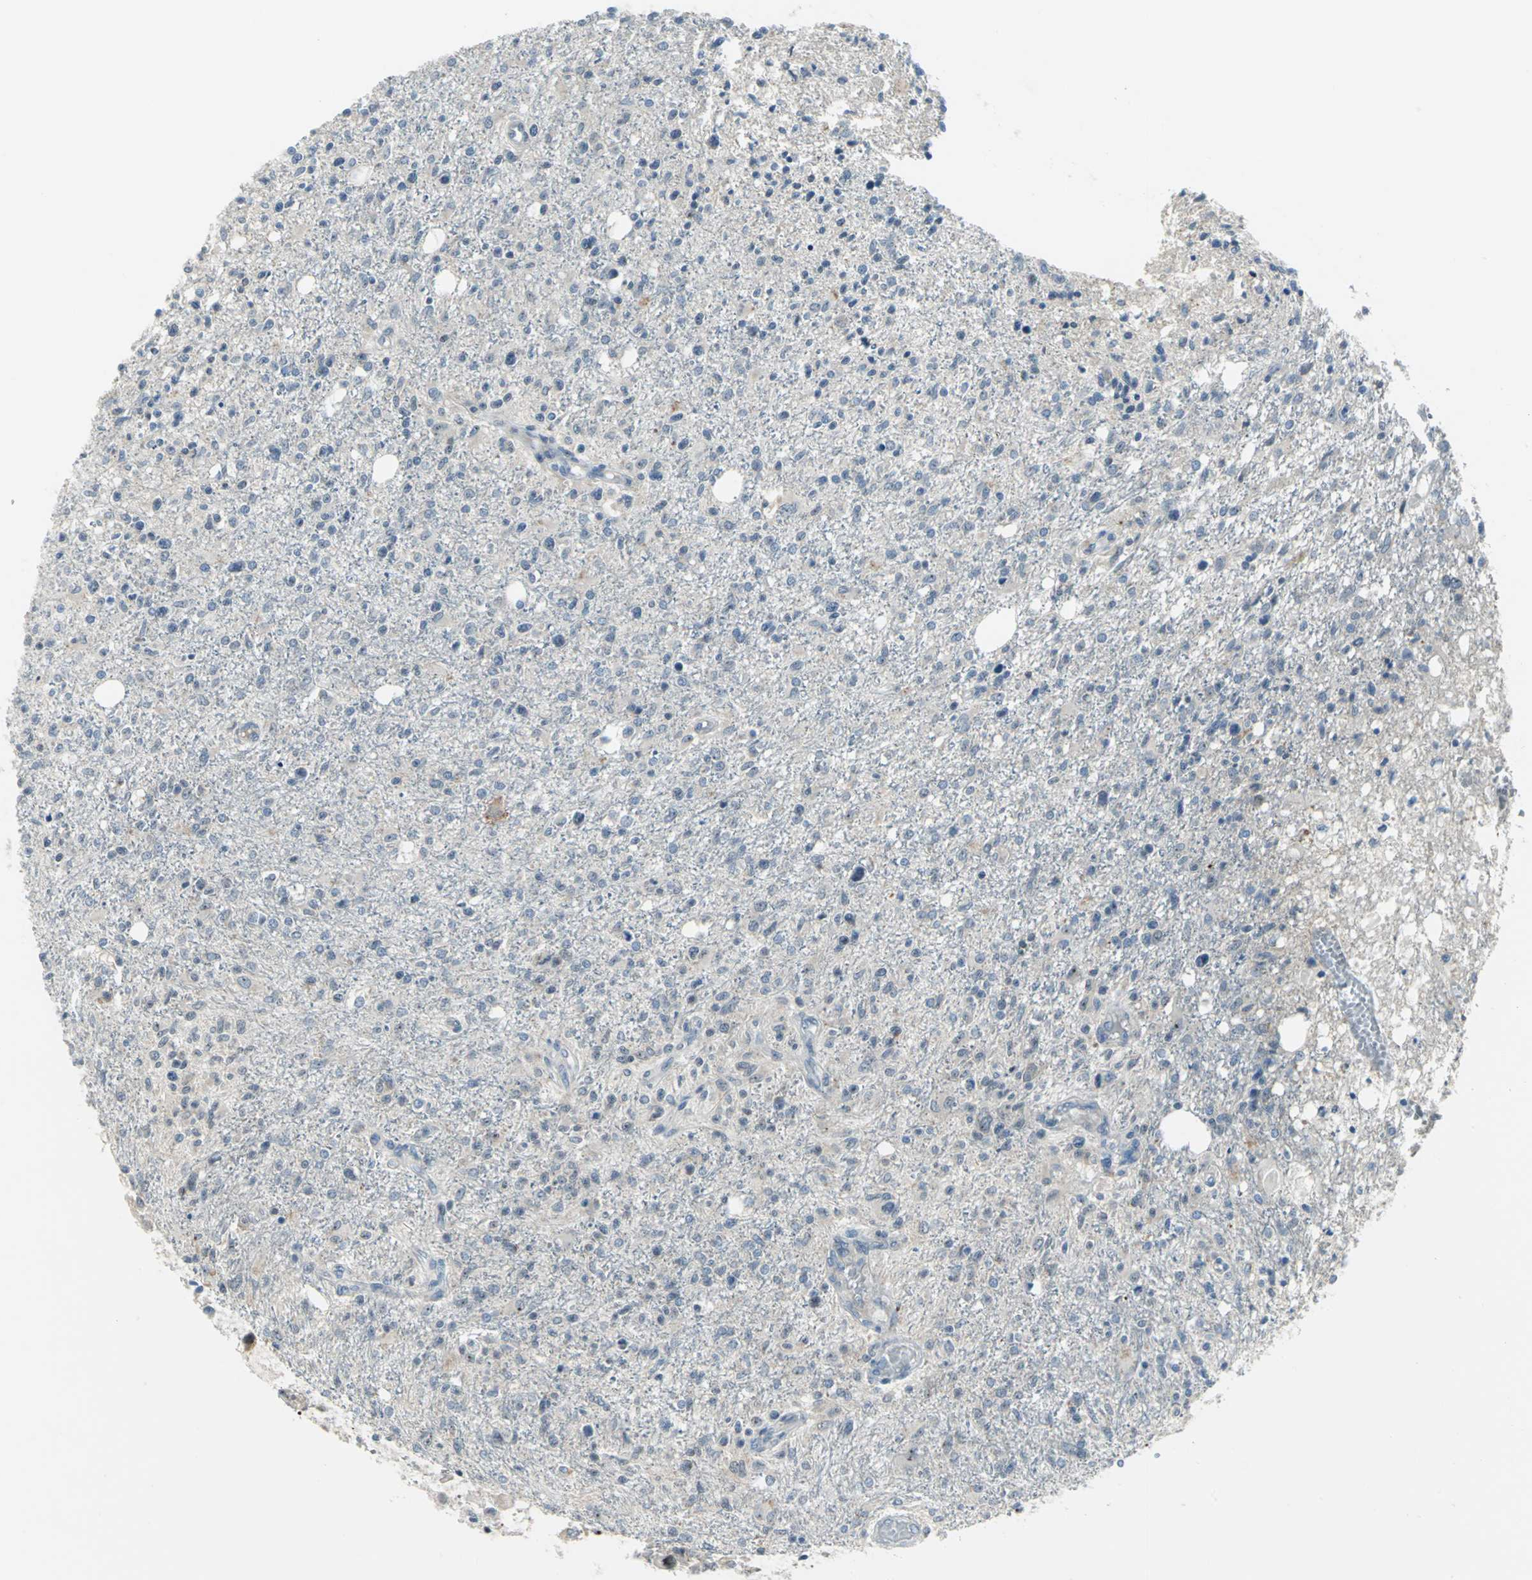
{"staining": {"intensity": "weak", "quantity": "25%-75%", "location": "nuclear"}, "tissue": "glioma", "cell_type": "Tumor cells", "image_type": "cancer", "snomed": [{"axis": "morphology", "description": "Glioma, malignant, High grade"}, {"axis": "topography", "description": "Cerebral cortex"}], "caption": "Immunohistochemical staining of glioma displays weak nuclear protein expression in approximately 25%-75% of tumor cells. The staining was performed using DAB to visualize the protein expression in brown, while the nuclei were stained in blue with hematoxylin (Magnification: 20x).", "gene": "MYBBP1A", "patient": {"sex": "male", "age": 76}}